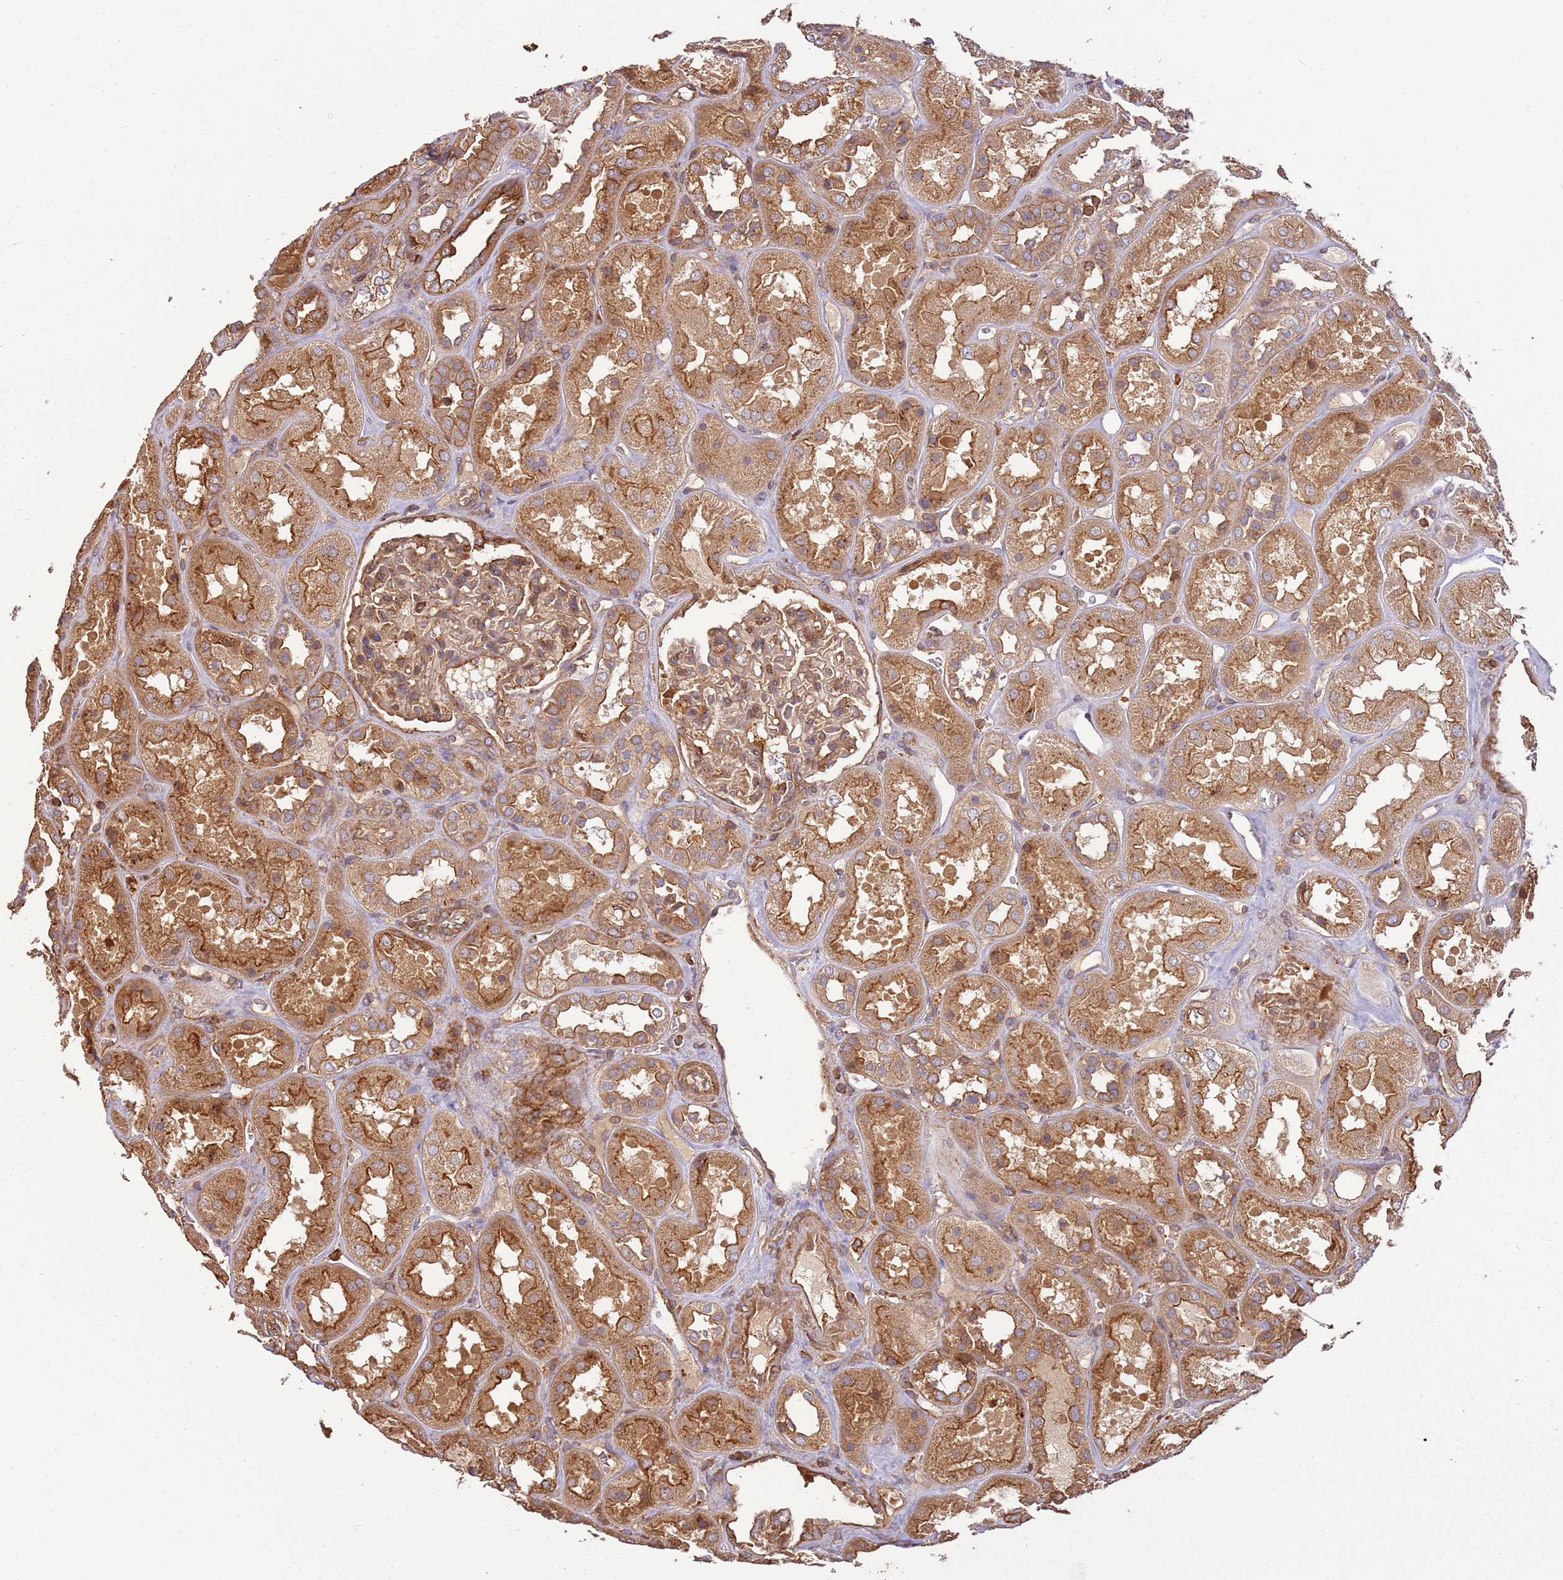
{"staining": {"intensity": "moderate", "quantity": "25%-75%", "location": "cytoplasmic/membranous"}, "tissue": "kidney", "cell_type": "Cells in glomeruli", "image_type": "normal", "snomed": [{"axis": "morphology", "description": "Normal tissue, NOS"}, {"axis": "topography", "description": "Kidney"}], "caption": "Immunohistochemistry (DAB) staining of unremarkable human kidney exhibits moderate cytoplasmic/membranous protein staining in approximately 25%-75% of cells in glomeruli. (DAB IHC with brightfield microscopy, high magnification).", "gene": "ACVR2A", "patient": {"sex": "male", "age": 70}}